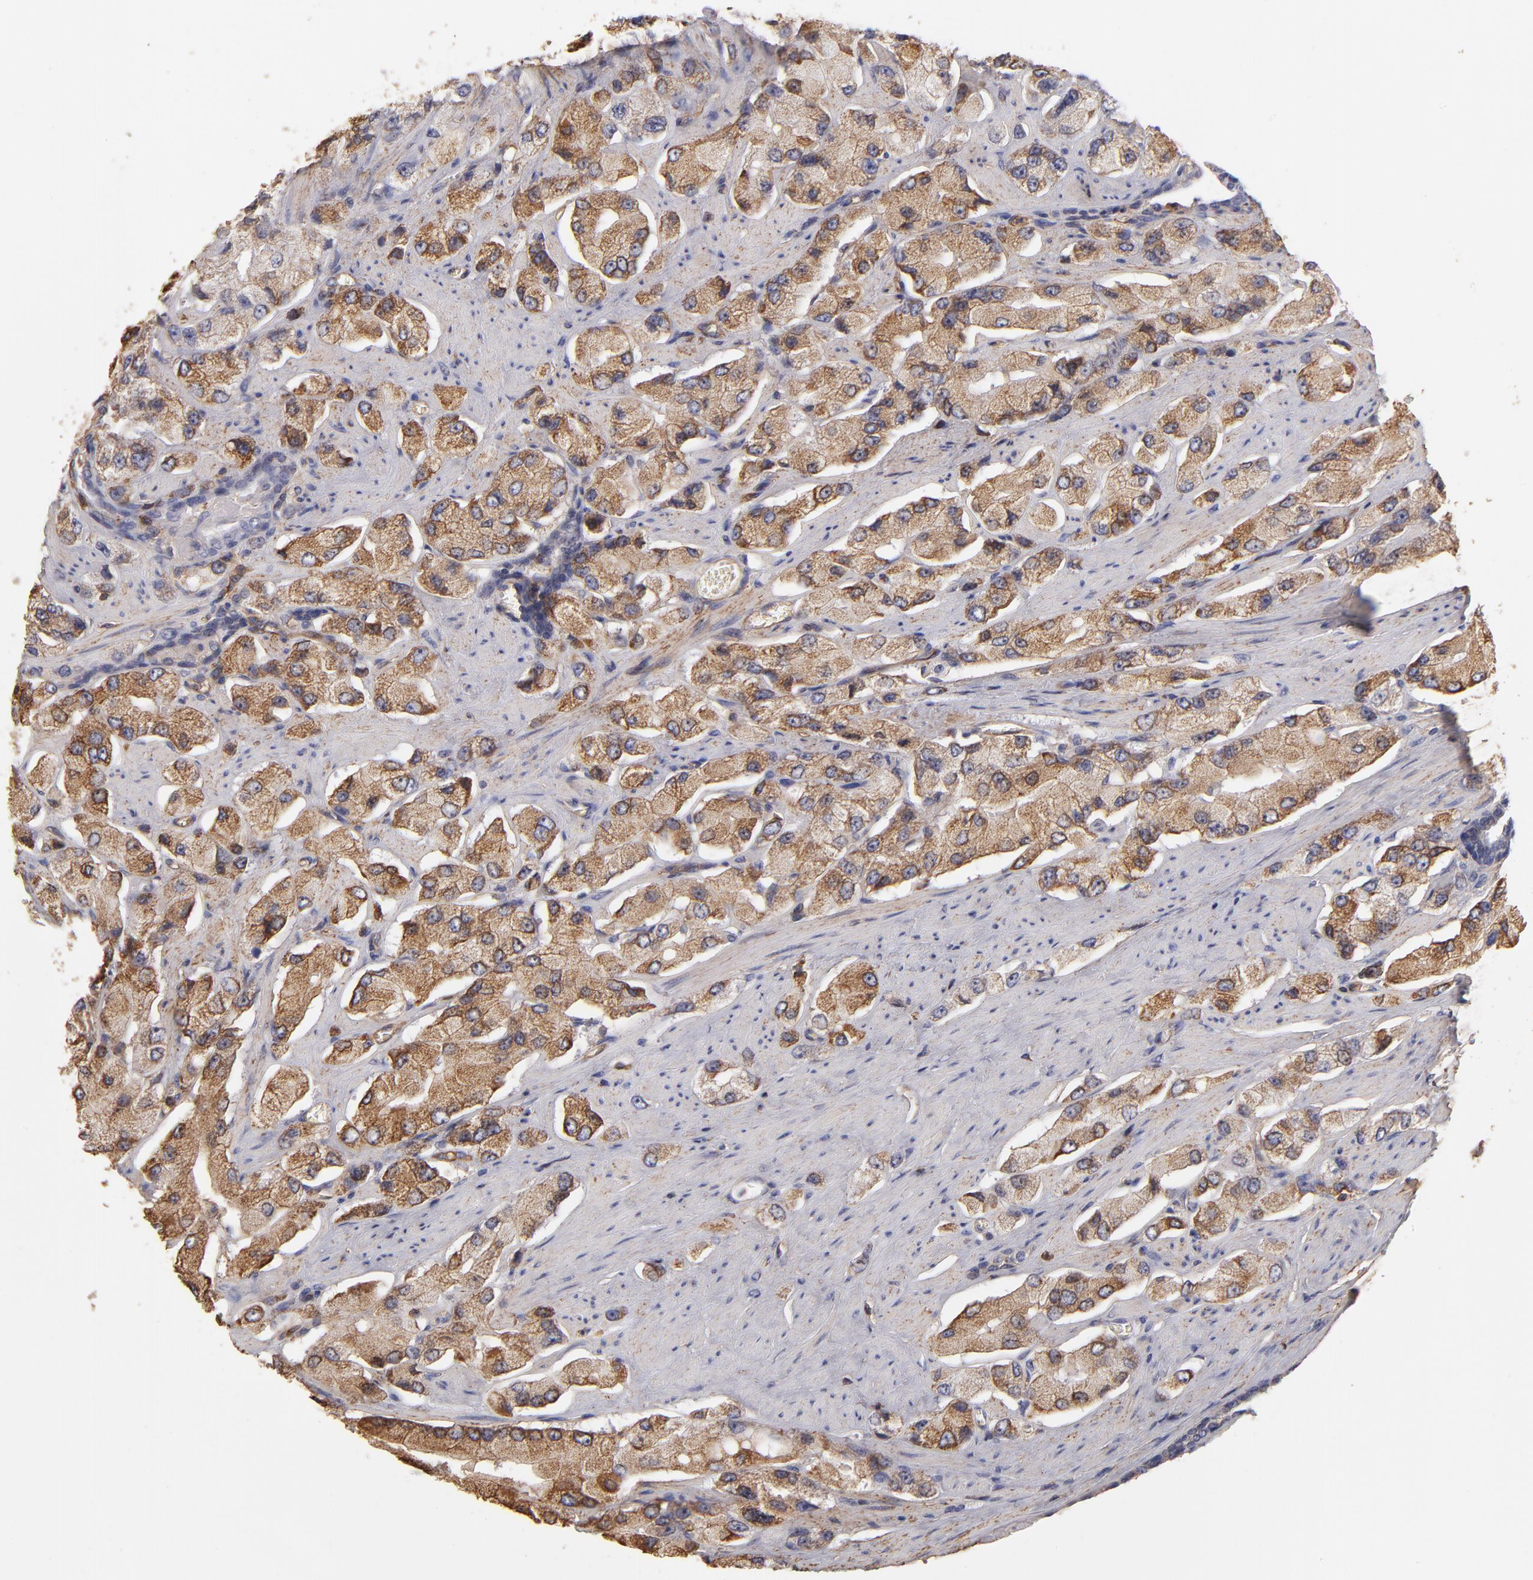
{"staining": {"intensity": "moderate", "quantity": ">75%", "location": "cytoplasmic/membranous"}, "tissue": "prostate cancer", "cell_type": "Tumor cells", "image_type": "cancer", "snomed": [{"axis": "morphology", "description": "Adenocarcinoma, High grade"}, {"axis": "topography", "description": "Prostate"}], "caption": "IHC of high-grade adenocarcinoma (prostate) exhibits medium levels of moderate cytoplasmic/membranous staining in about >75% of tumor cells. (DAB (3,3'-diaminobenzidine) IHC, brown staining for protein, blue staining for nuclei).", "gene": "ABCB1", "patient": {"sex": "male", "age": 58}}